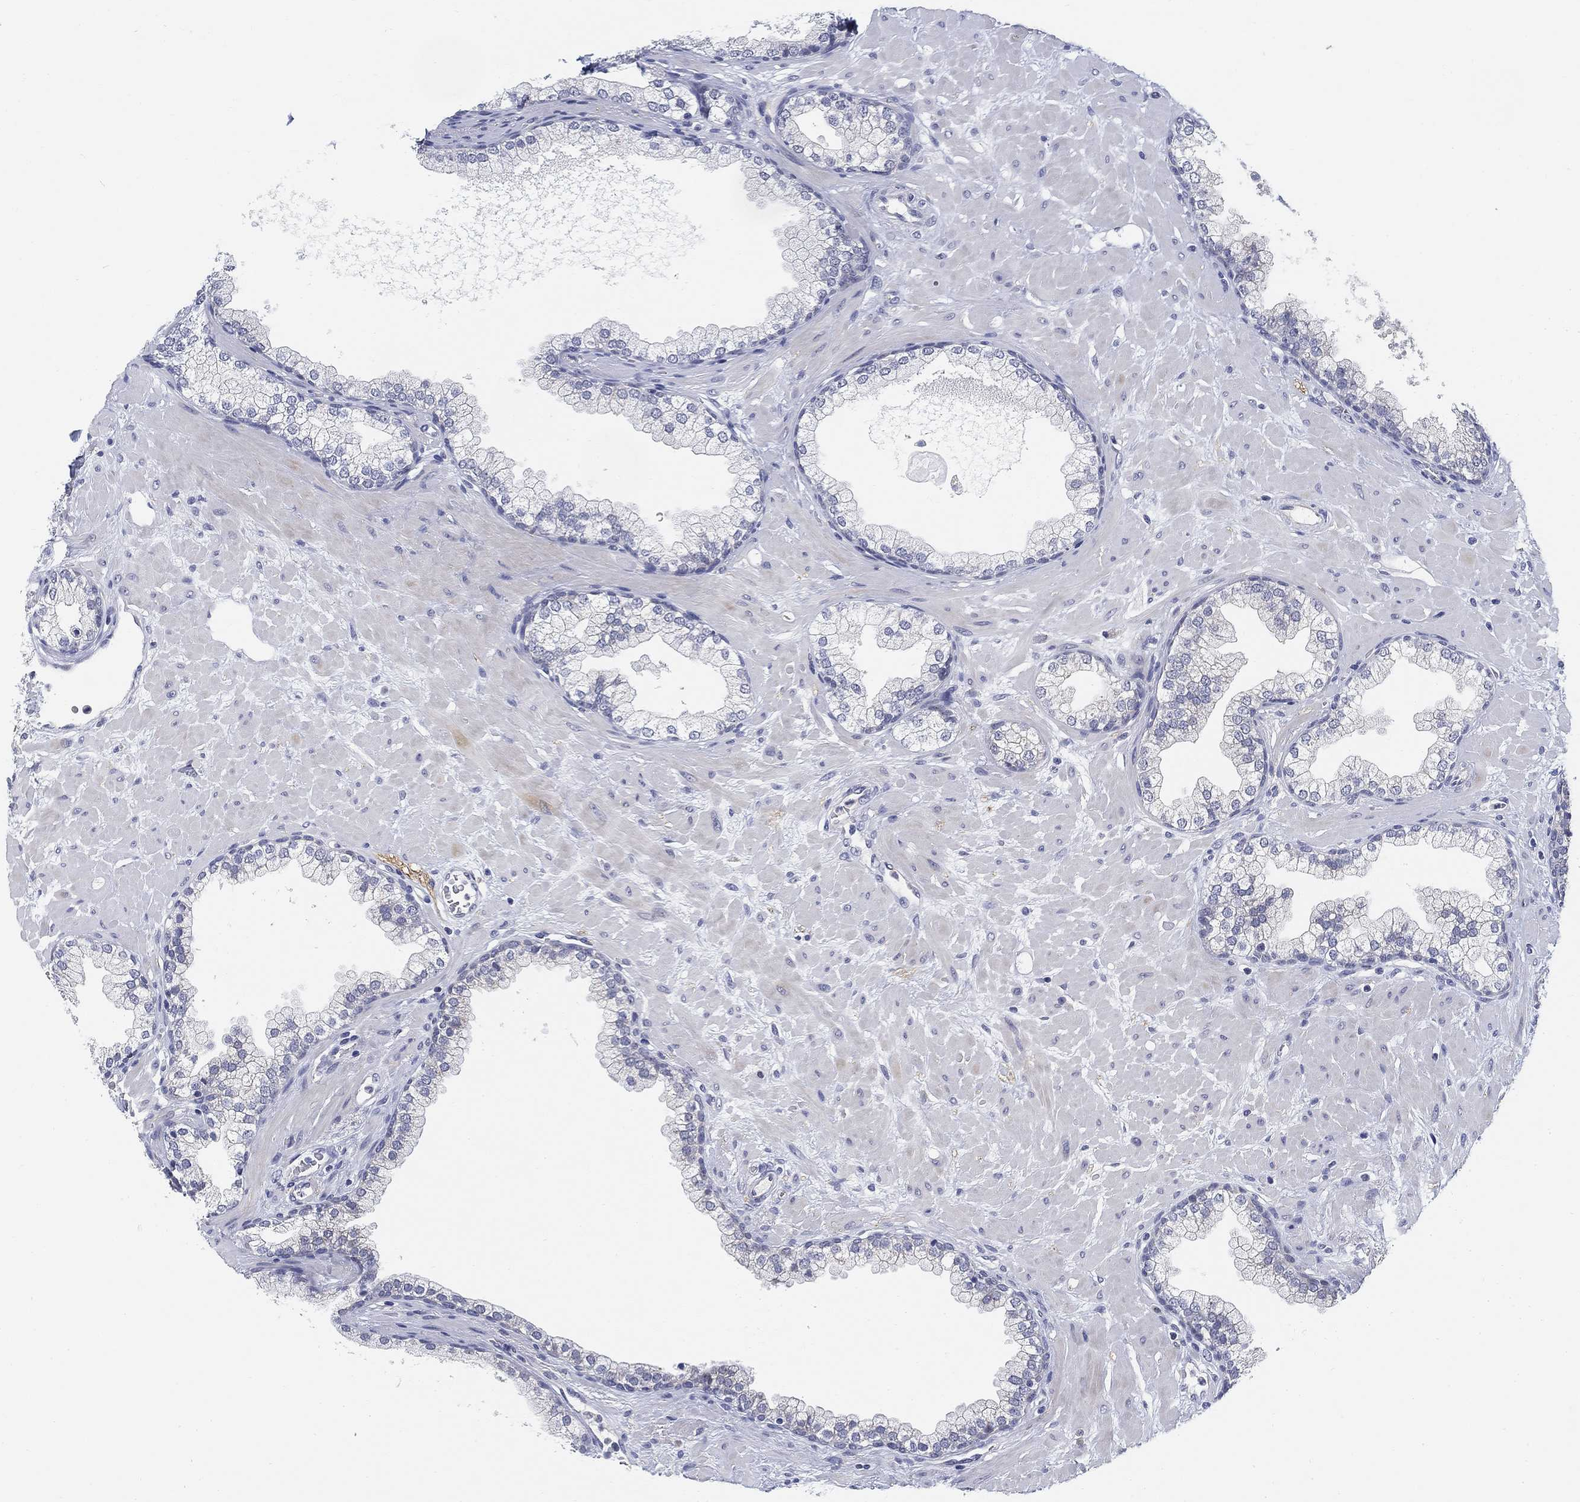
{"staining": {"intensity": "negative", "quantity": "none", "location": "none"}, "tissue": "prostate", "cell_type": "Glandular cells", "image_type": "normal", "snomed": [{"axis": "morphology", "description": "Normal tissue, NOS"}, {"axis": "topography", "description": "Prostate"}], "caption": "Immunohistochemistry photomicrograph of benign human prostate stained for a protein (brown), which exhibits no staining in glandular cells. (Brightfield microscopy of DAB immunohistochemistry at high magnification).", "gene": "SLC2A5", "patient": {"sex": "male", "age": 63}}